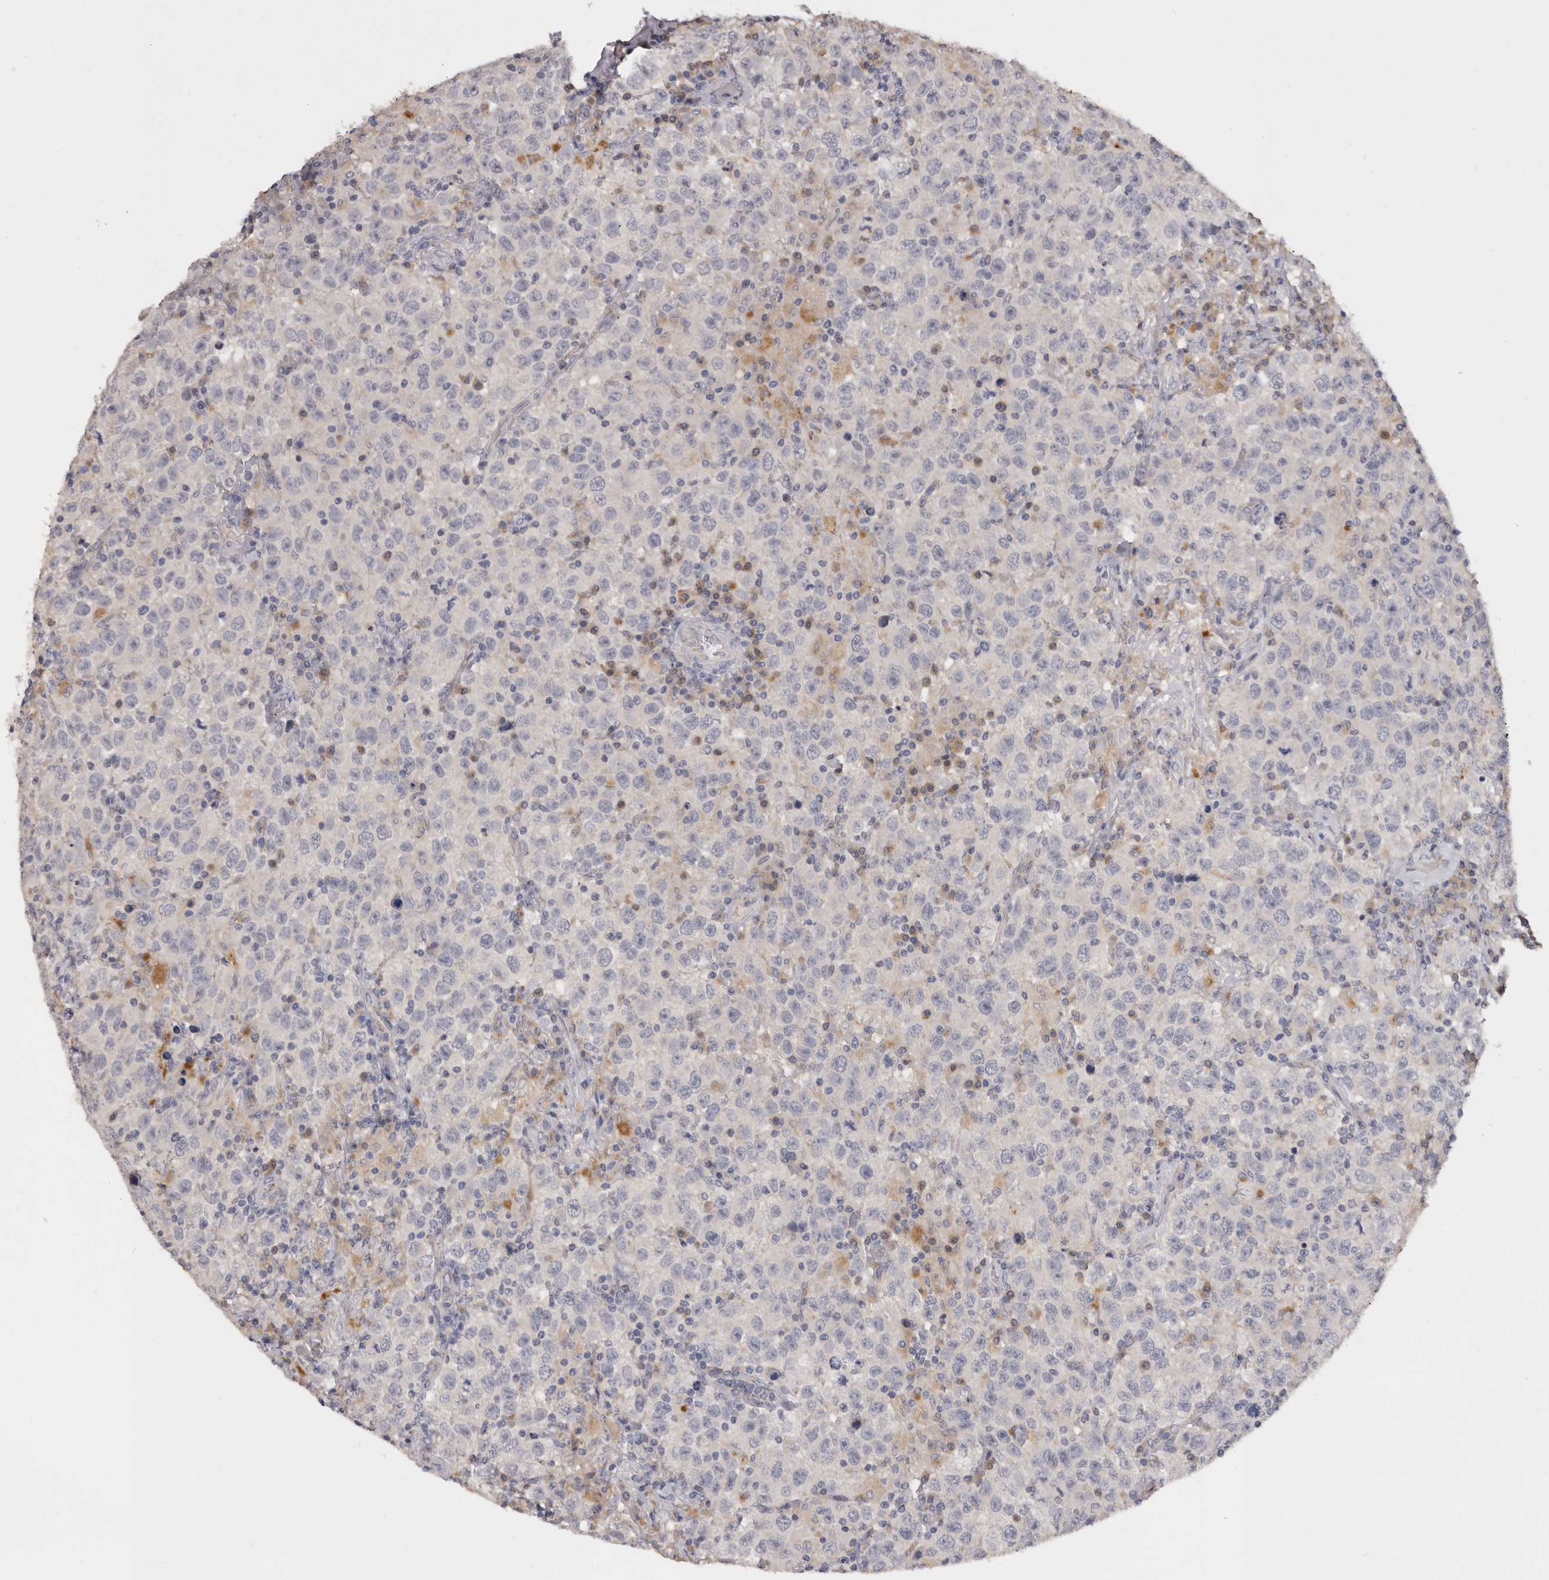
{"staining": {"intensity": "negative", "quantity": "none", "location": "none"}, "tissue": "testis cancer", "cell_type": "Tumor cells", "image_type": "cancer", "snomed": [{"axis": "morphology", "description": "Seminoma, NOS"}, {"axis": "topography", "description": "Testis"}], "caption": "This is a micrograph of immunohistochemistry staining of testis seminoma, which shows no expression in tumor cells.", "gene": "DAP", "patient": {"sex": "male", "age": 41}}